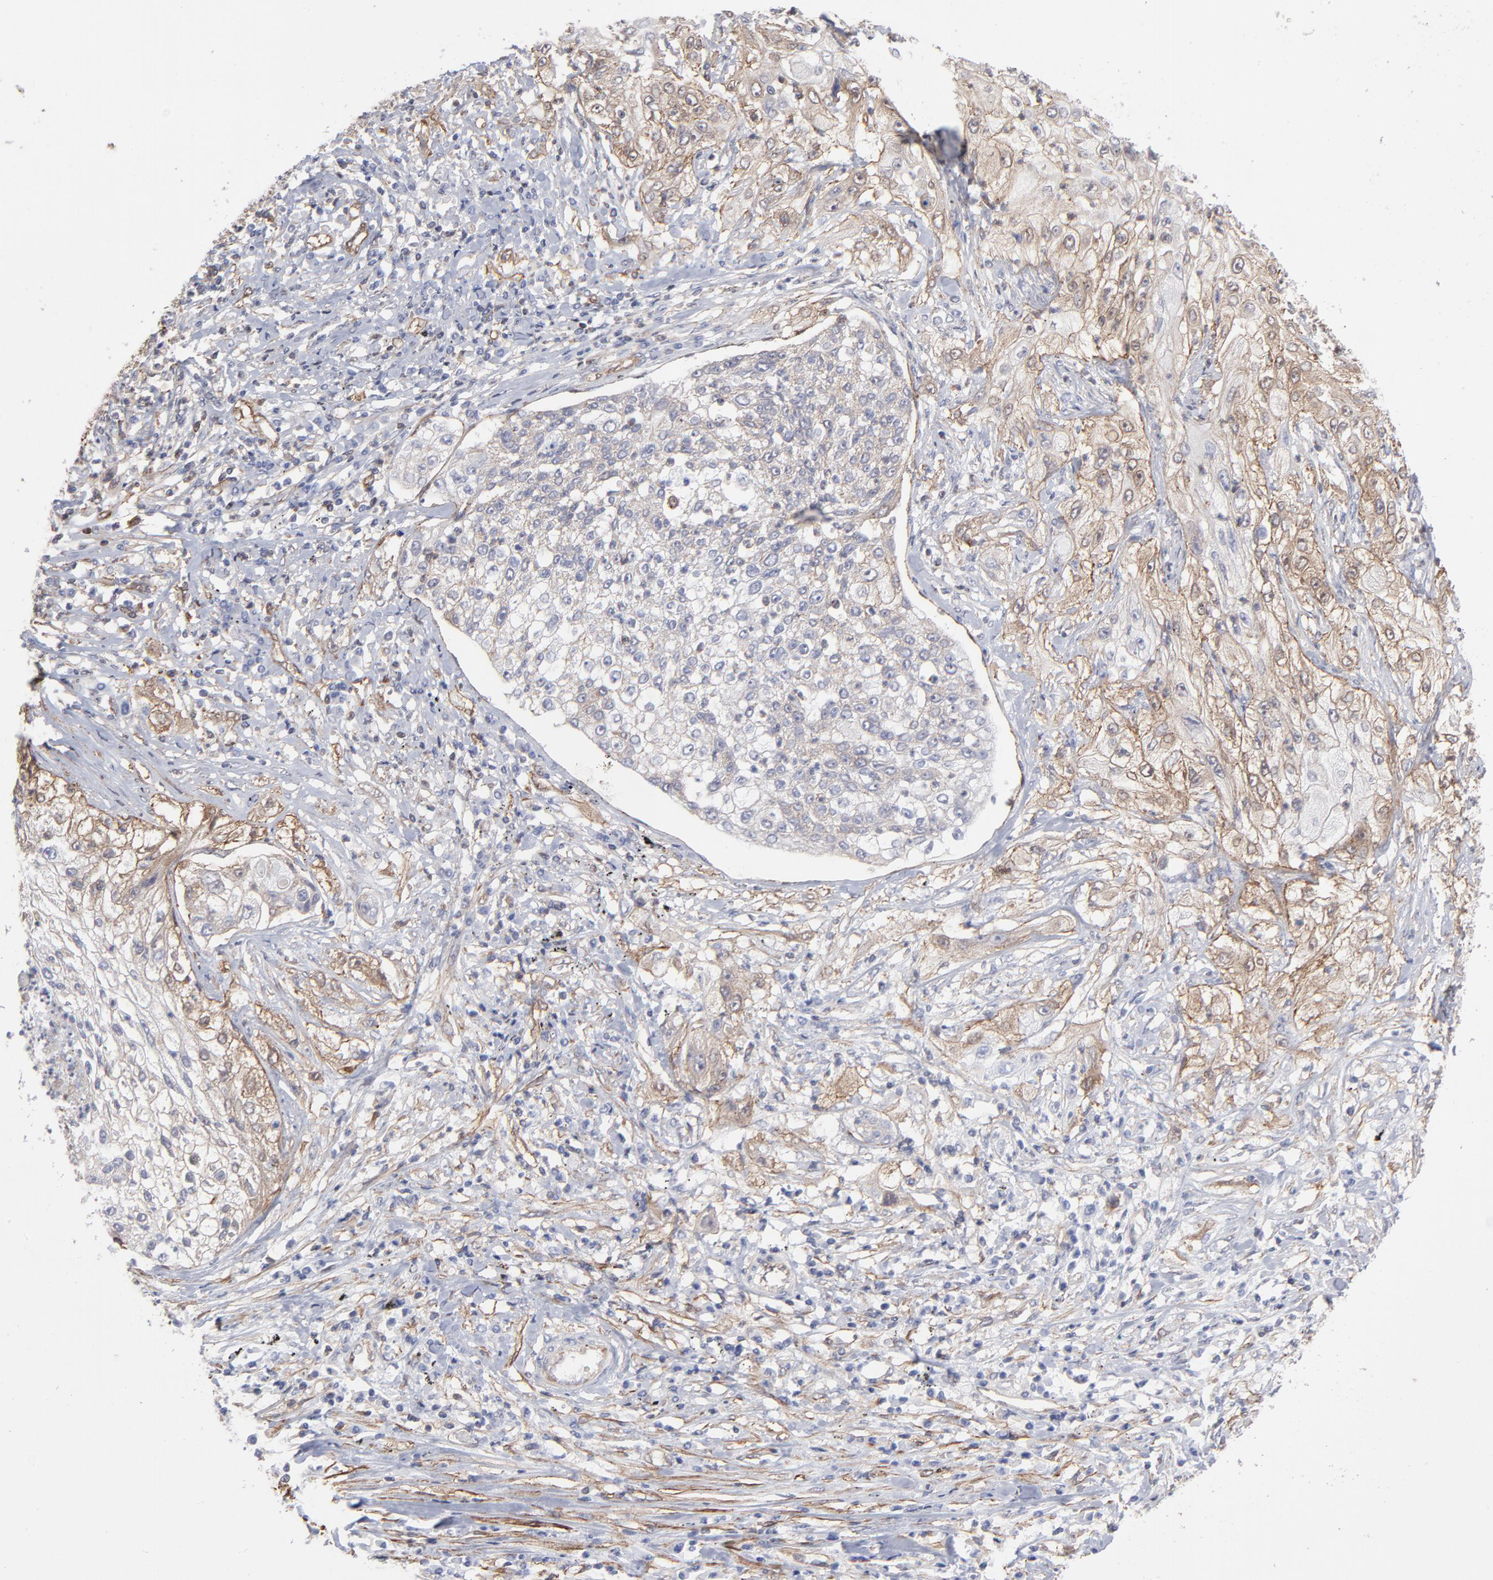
{"staining": {"intensity": "weak", "quantity": "25%-75%", "location": "cytoplasmic/membranous"}, "tissue": "lung cancer", "cell_type": "Tumor cells", "image_type": "cancer", "snomed": [{"axis": "morphology", "description": "Inflammation, NOS"}, {"axis": "morphology", "description": "Squamous cell carcinoma, NOS"}, {"axis": "topography", "description": "Lymph node"}, {"axis": "topography", "description": "Soft tissue"}, {"axis": "topography", "description": "Lung"}], "caption": "There is low levels of weak cytoplasmic/membranous positivity in tumor cells of lung squamous cell carcinoma, as demonstrated by immunohistochemical staining (brown color).", "gene": "PXN", "patient": {"sex": "male", "age": 66}}